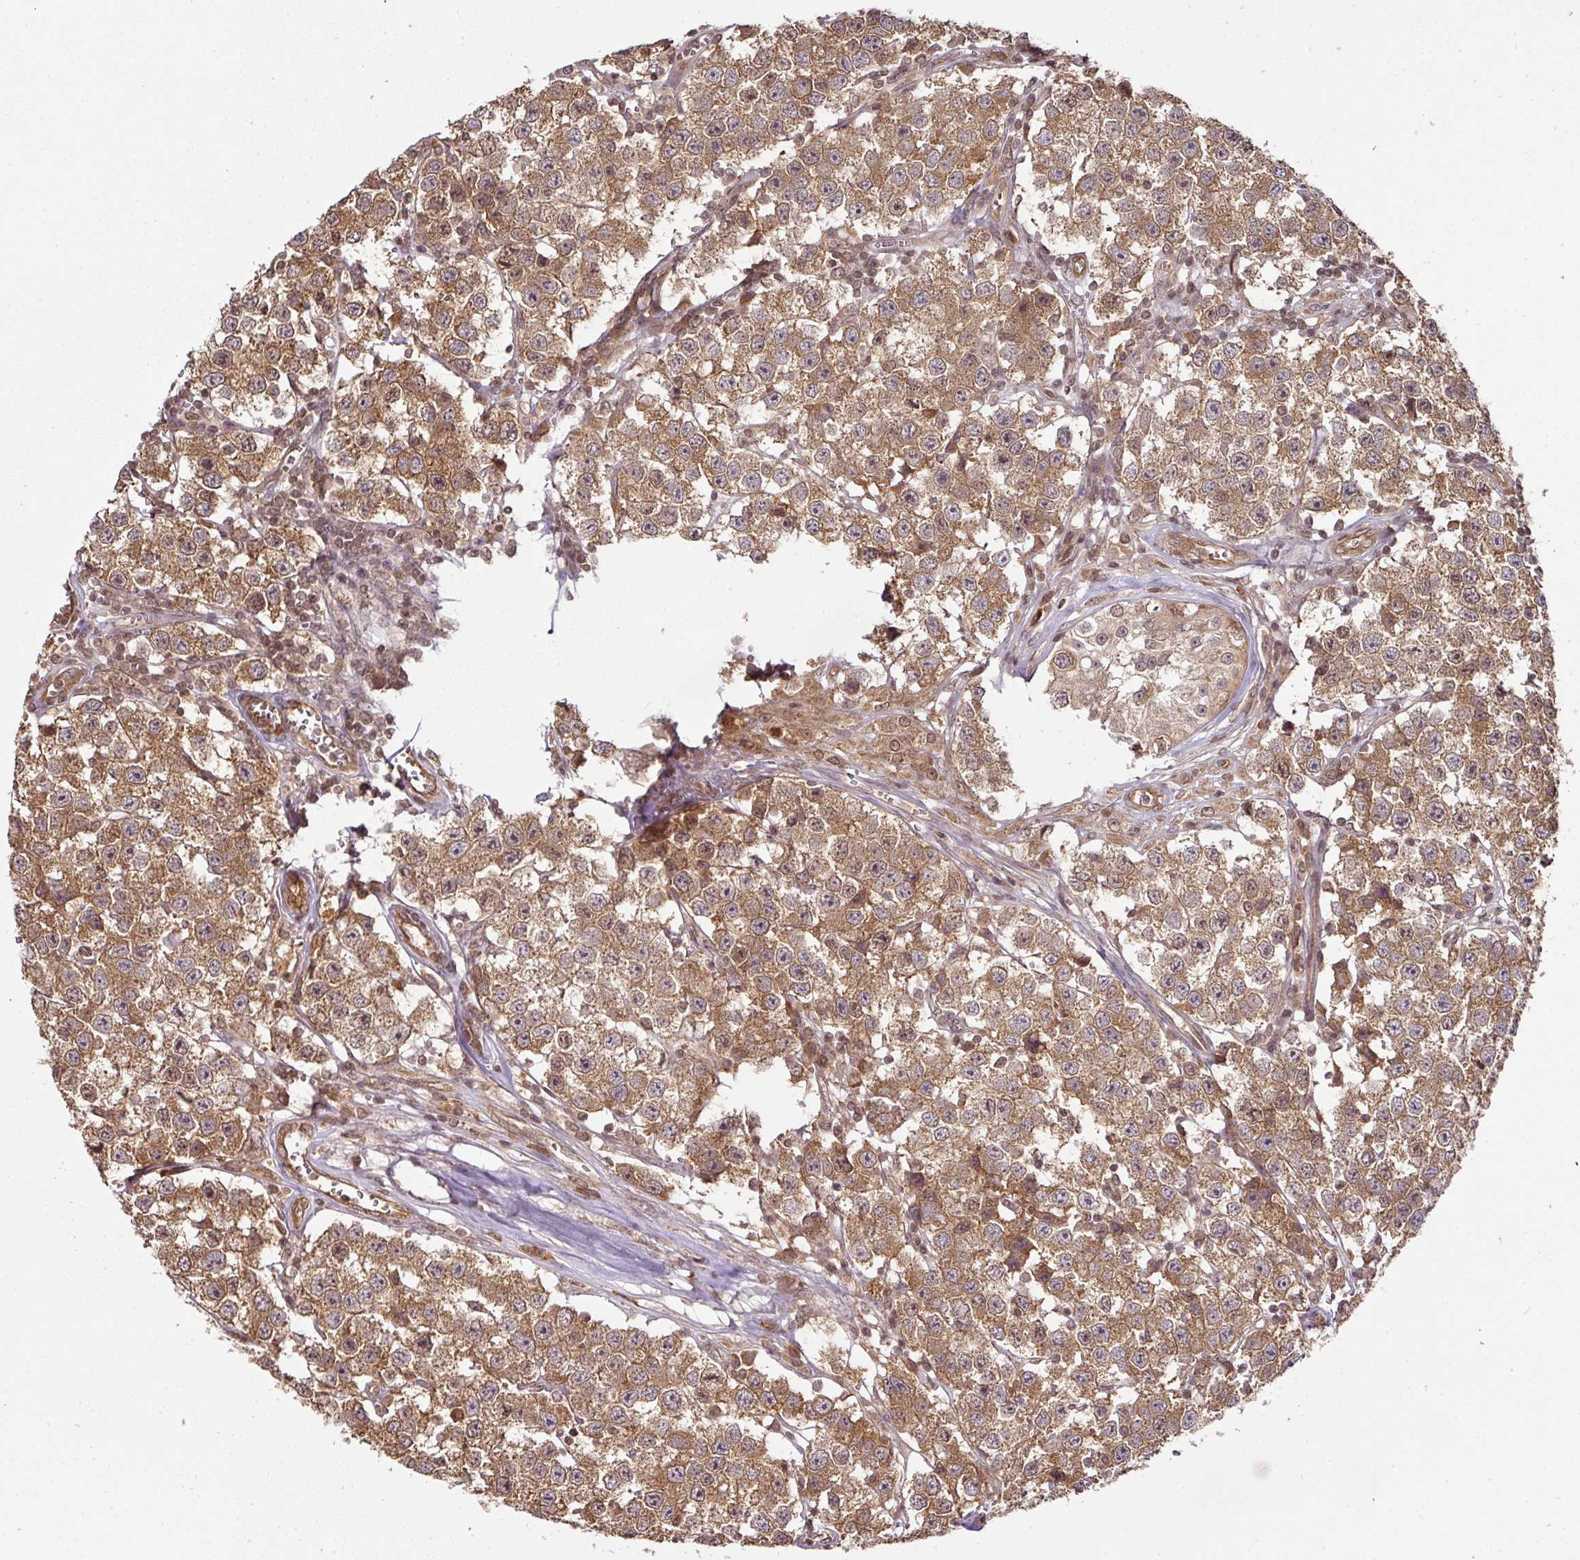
{"staining": {"intensity": "moderate", "quantity": ">75%", "location": "cytoplasmic/membranous"}, "tissue": "testis cancer", "cell_type": "Tumor cells", "image_type": "cancer", "snomed": [{"axis": "morphology", "description": "Seminoma, NOS"}, {"axis": "topography", "description": "Testis"}], "caption": "Brown immunohistochemical staining in testis cancer demonstrates moderate cytoplasmic/membranous positivity in approximately >75% of tumor cells. Nuclei are stained in blue.", "gene": "ANKRD18A", "patient": {"sex": "male", "age": 34}}